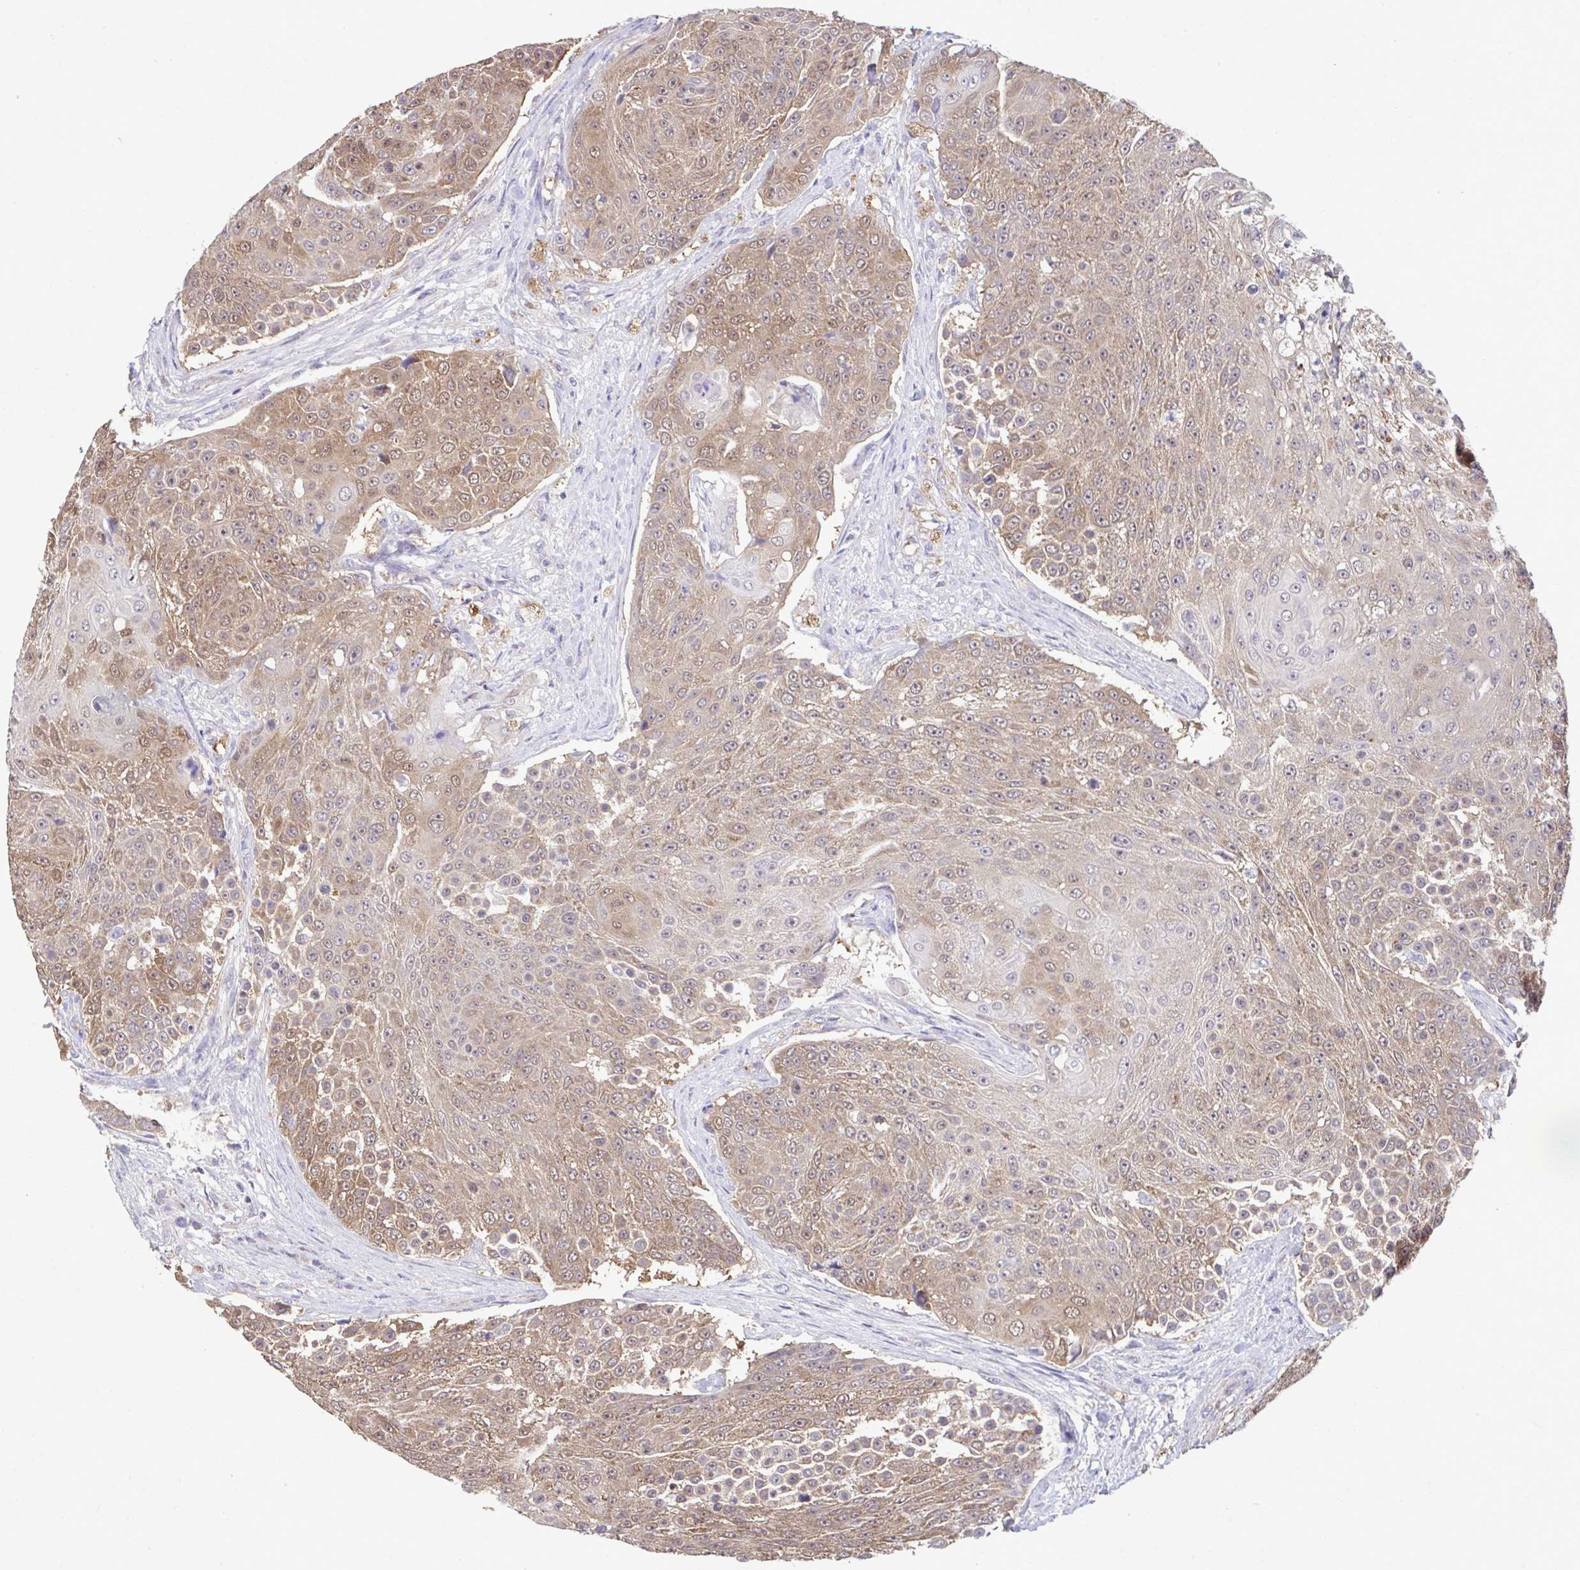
{"staining": {"intensity": "moderate", "quantity": ">75%", "location": "cytoplasmic/membranous"}, "tissue": "urothelial cancer", "cell_type": "Tumor cells", "image_type": "cancer", "snomed": [{"axis": "morphology", "description": "Urothelial carcinoma, High grade"}, {"axis": "topography", "description": "Urinary bladder"}], "caption": "An image of human urothelial carcinoma (high-grade) stained for a protein displays moderate cytoplasmic/membranous brown staining in tumor cells.", "gene": "SARS2", "patient": {"sex": "female", "age": 63}}